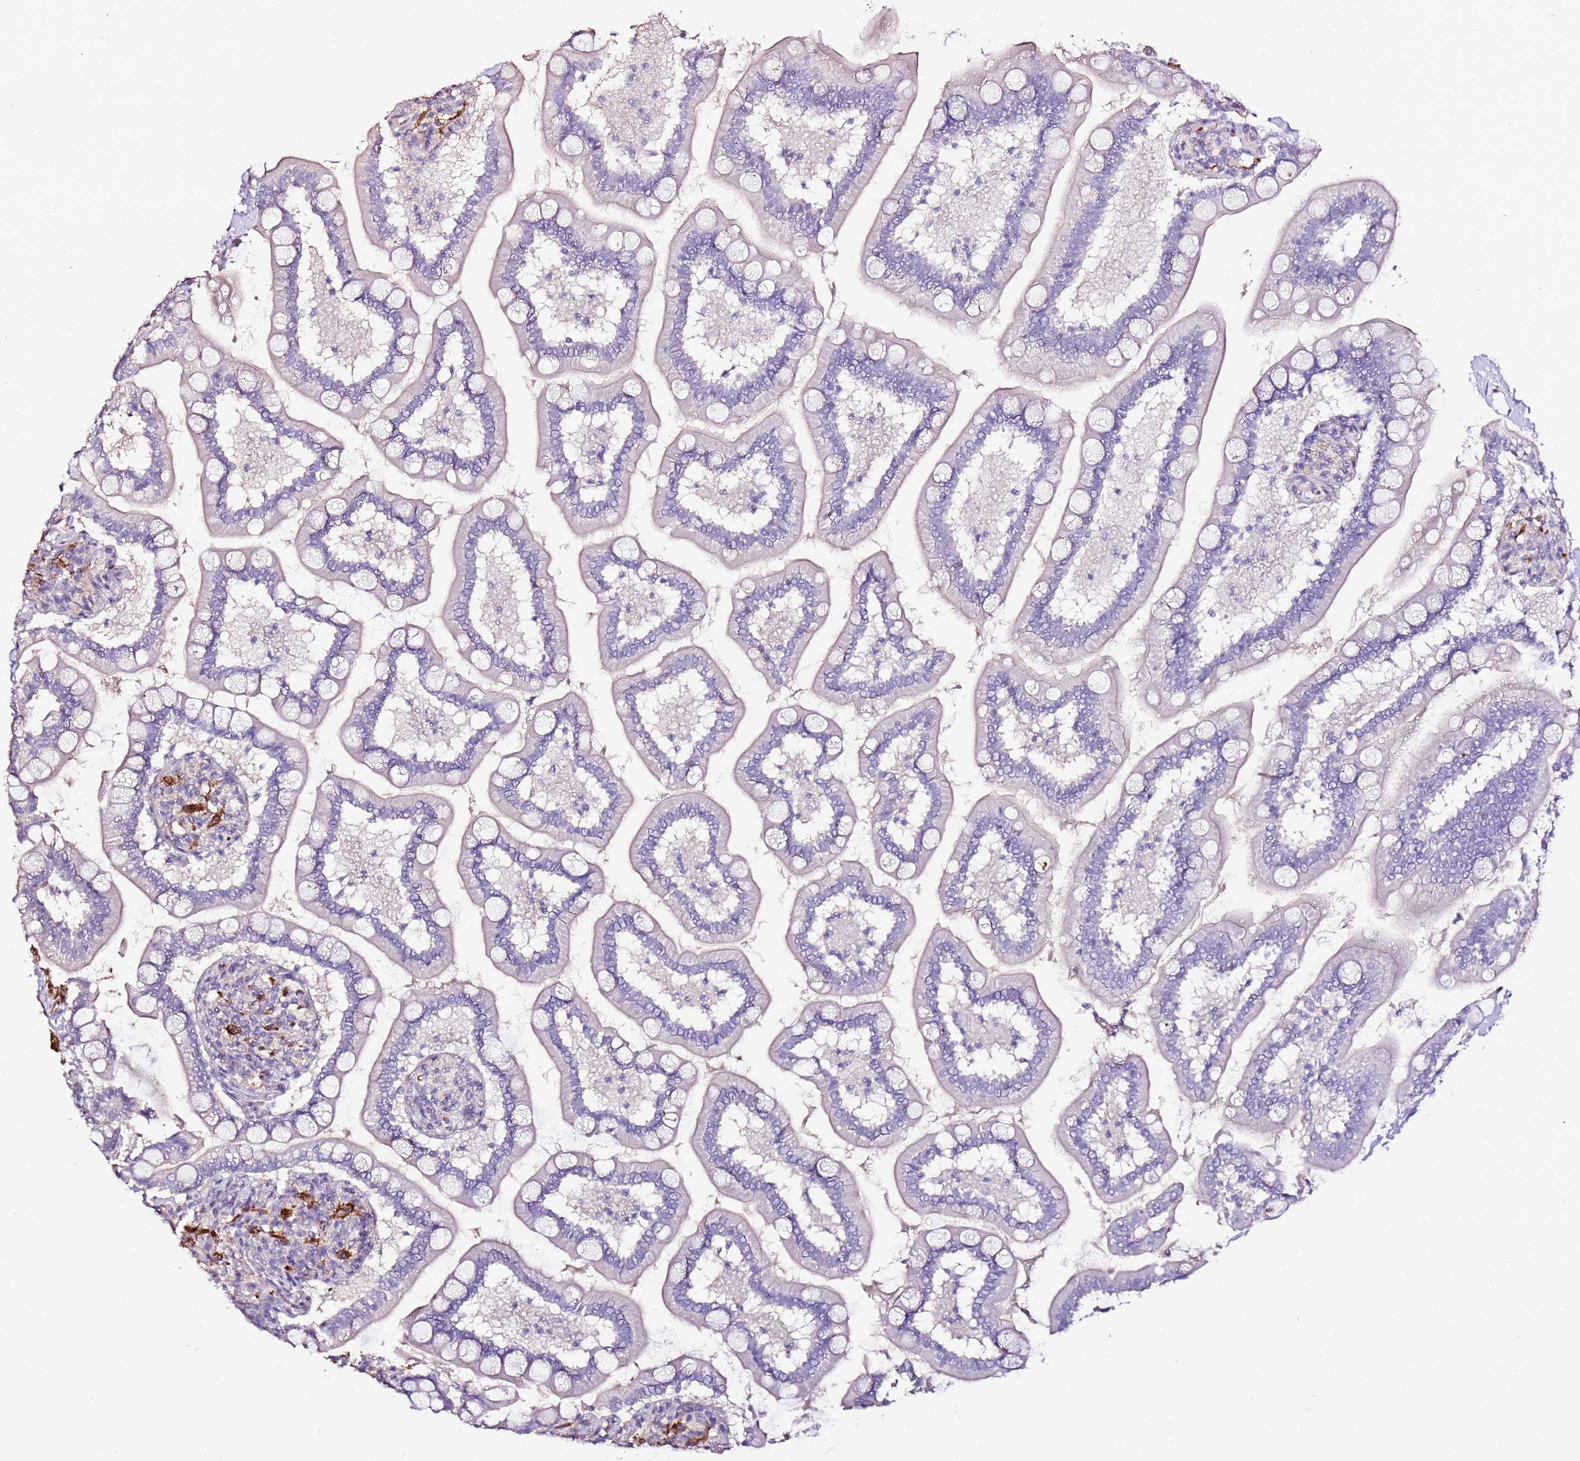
{"staining": {"intensity": "negative", "quantity": "none", "location": "none"}, "tissue": "small intestine", "cell_type": "Glandular cells", "image_type": "normal", "snomed": [{"axis": "morphology", "description": "Normal tissue, NOS"}, {"axis": "topography", "description": "Small intestine"}], "caption": "DAB immunohistochemical staining of benign small intestine demonstrates no significant positivity in glandular cells.", "gene": "ART5", "patient": {"sex": "female", "age": 64}}